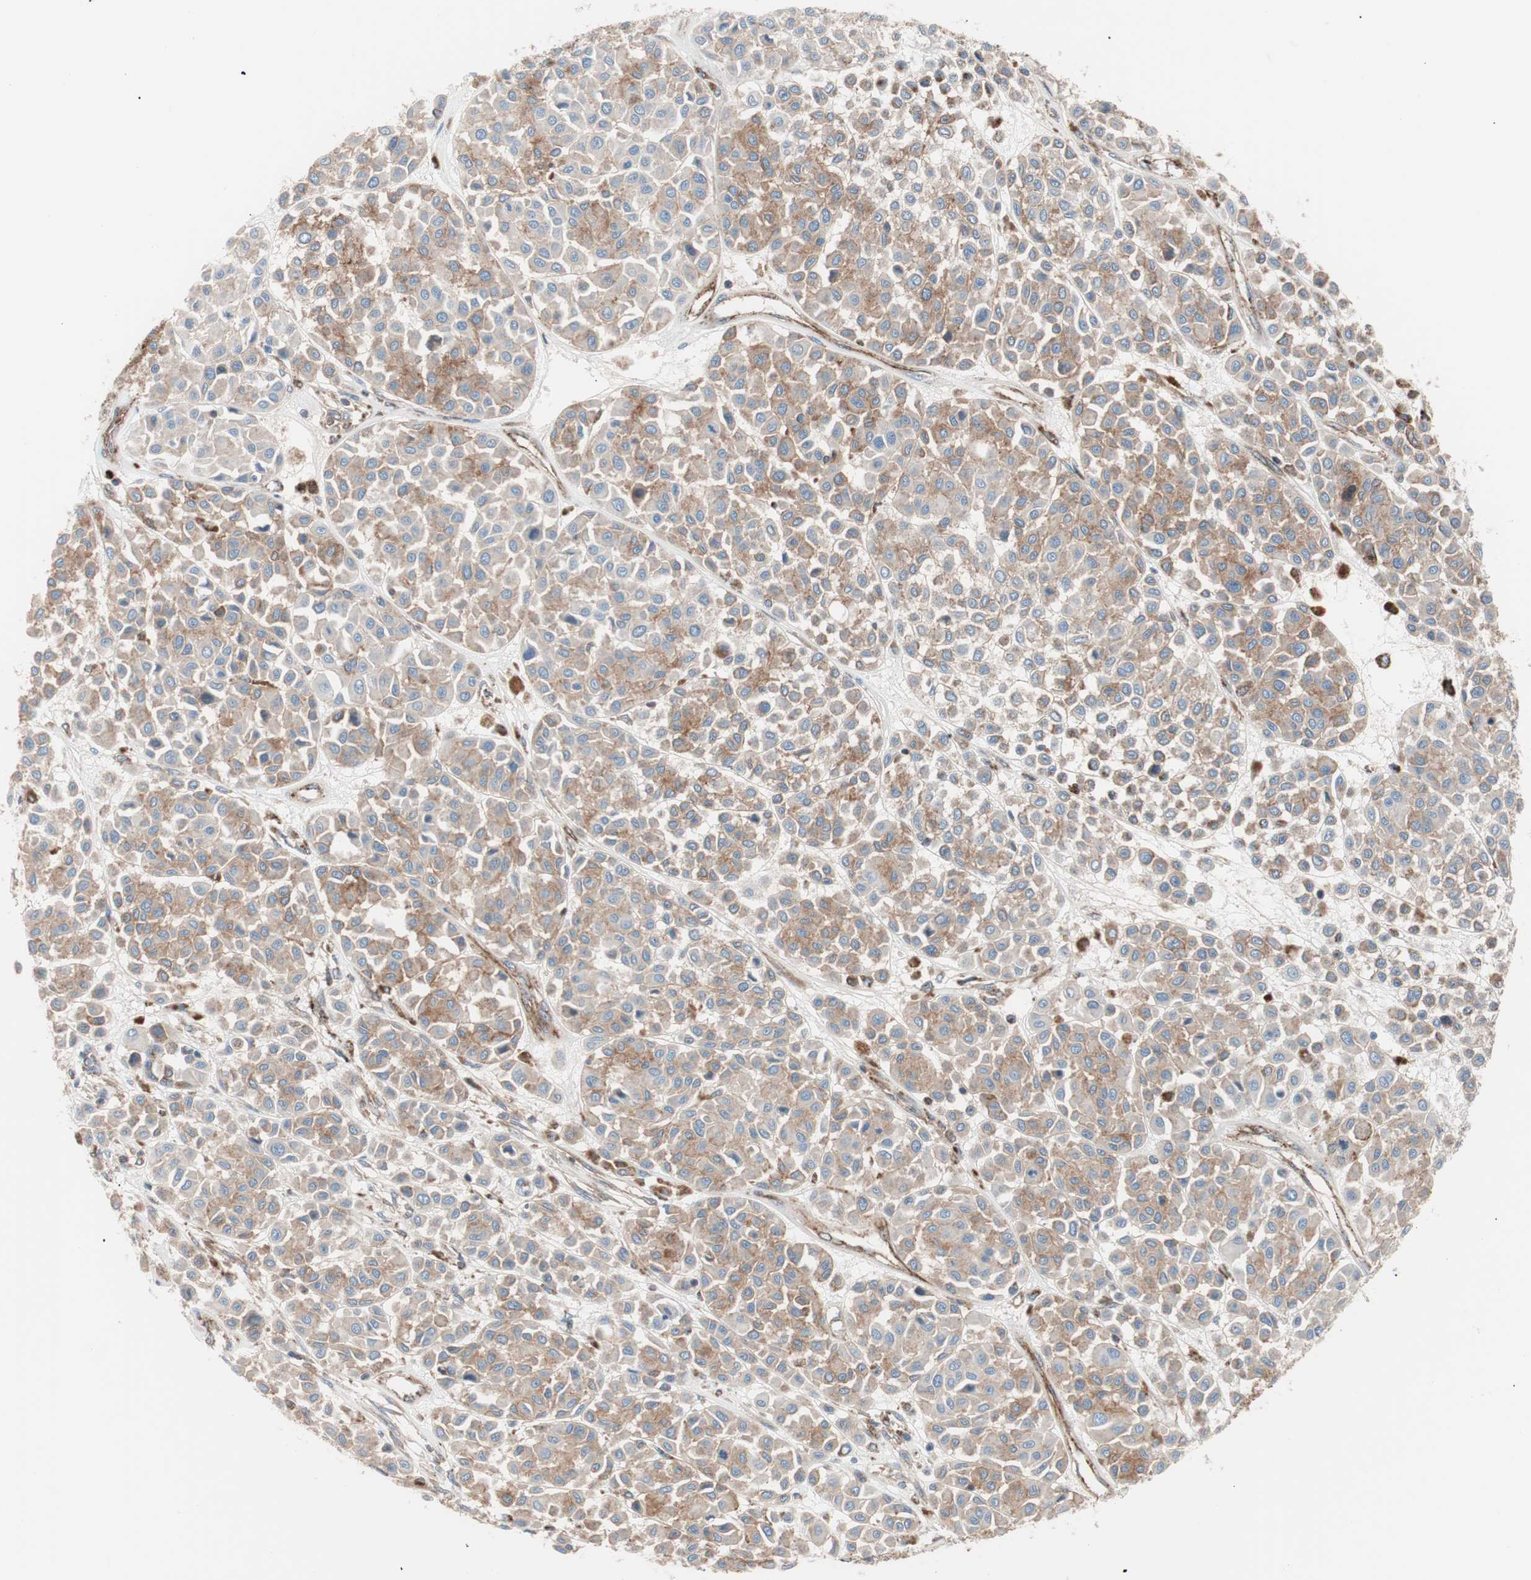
{"staining": {"intensity": "moderate", "quantity": ">75%", "location": "cytoplasmic/membranous"}, "tissue": "melanoma", "cell_type": "Tumor cells", "image_type": "cancer", "snomed": [{"axis": "morphology", "description": "Malignant melanoma, Metastatic site"}, {"axis": "topography", "description": "Soft tissue"}], "caption": "Human malignant melanoma (metastatic site) stained with a brown dye shows moderate cytoplasmic/membranous positive expression in about >75% of tumor cells.", "gene": "FLOT2", "patient": {"sex": "male", "age": 41}}